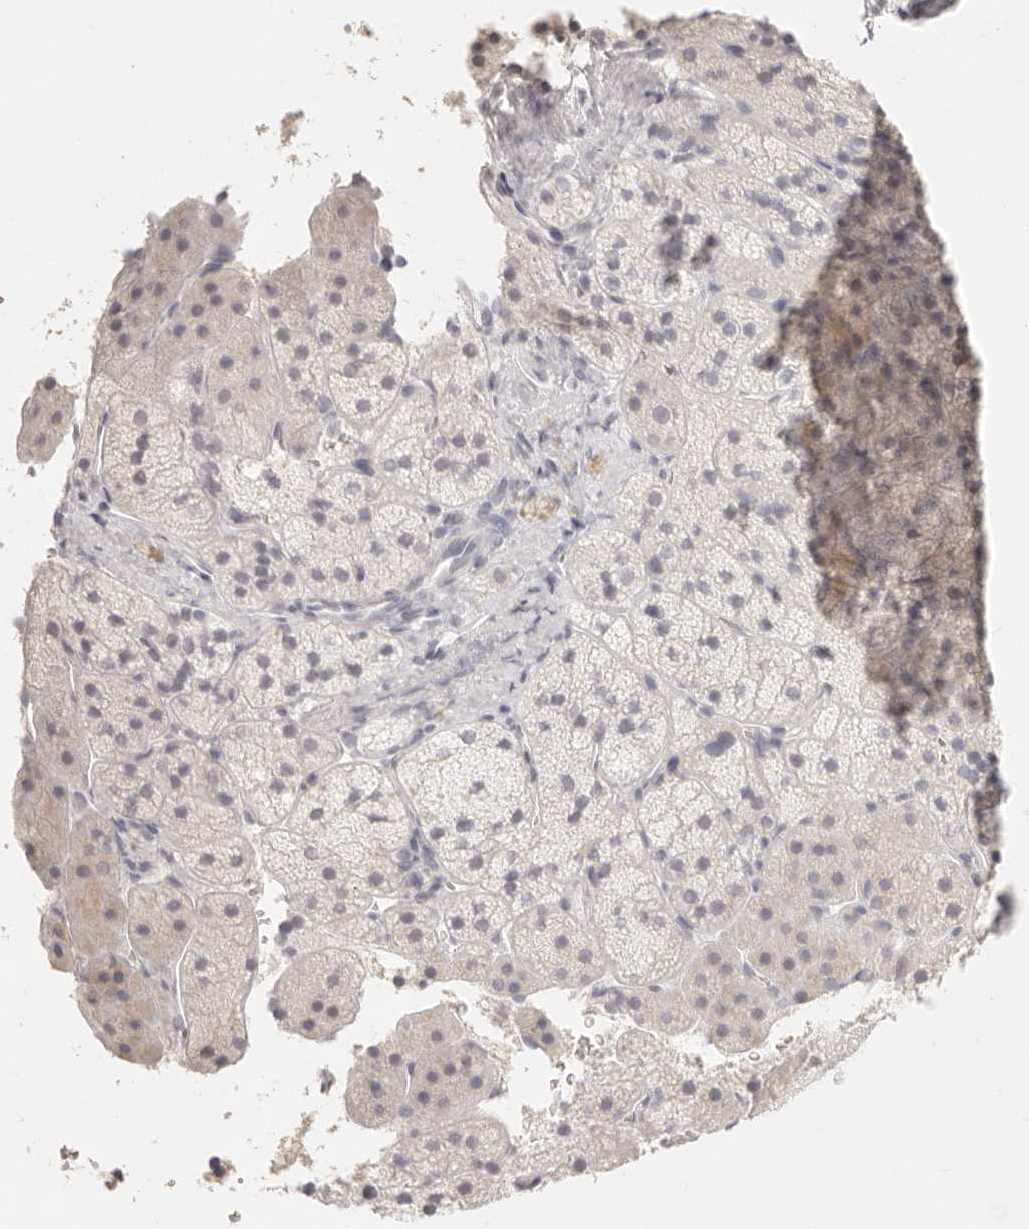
{"staining": {"intensity": "negative", "quantity": "none", "location": "none"}, "tissue": "adrenal gland", "cell_type": "Glandular cells", "image_type": "normal", "snomed": [{"axis": "morphology", "description": "Normal tissue, NOS"}, {"axis": "topography", "description": "Adrenal gland"}], "caption": "An immunohistochemistry micrograph of normal adrenal gland is shown. There is no staining in glandular cells of adrenal gland.", "gene": "EPCAM", "patient": {"sex": "female", "age": 44}}